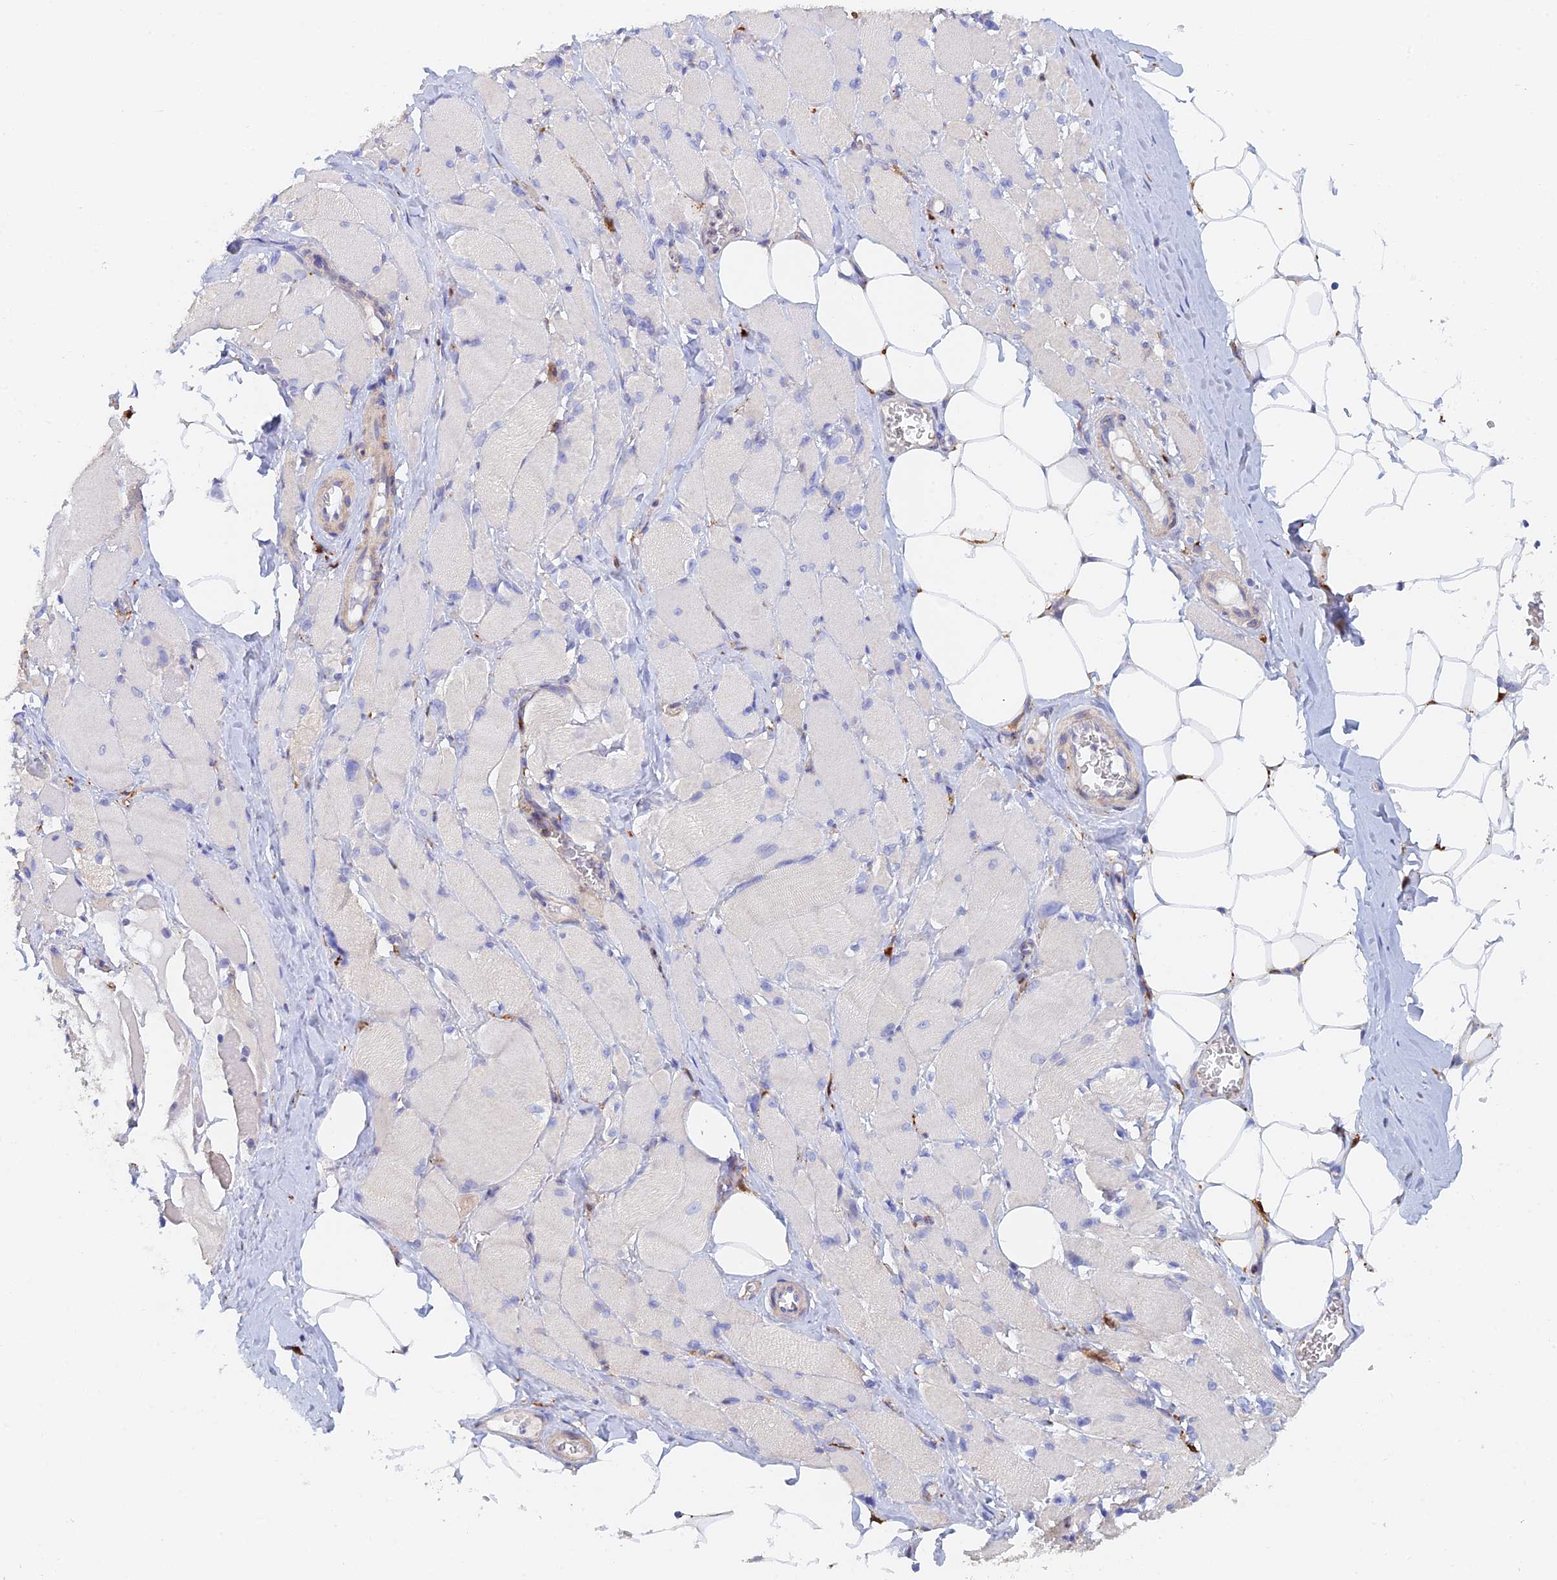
{"staining": {"intensity": "weak", "quantity": "<25%", "location": "cytoplasmic/membranous"}, "tissue": "skeletal muscle", "cell_type": "Myocytes", "image_type": "normal", "snomed": [{"axis": "morphology", "description": "Normal tissue, NOS"}, {"axis": "morphology", "description": "Basal cell carcinoma"}, {"axis": "topography", "description": "Skeletal muscle"}], "caption": "This is an immunohistochemistry (IHC) micrograph of benign skeletal muscle. There is no positivity in myocytes.", "gene": "SLC24A3", "patient": {"sex": "female", "age": 64}}